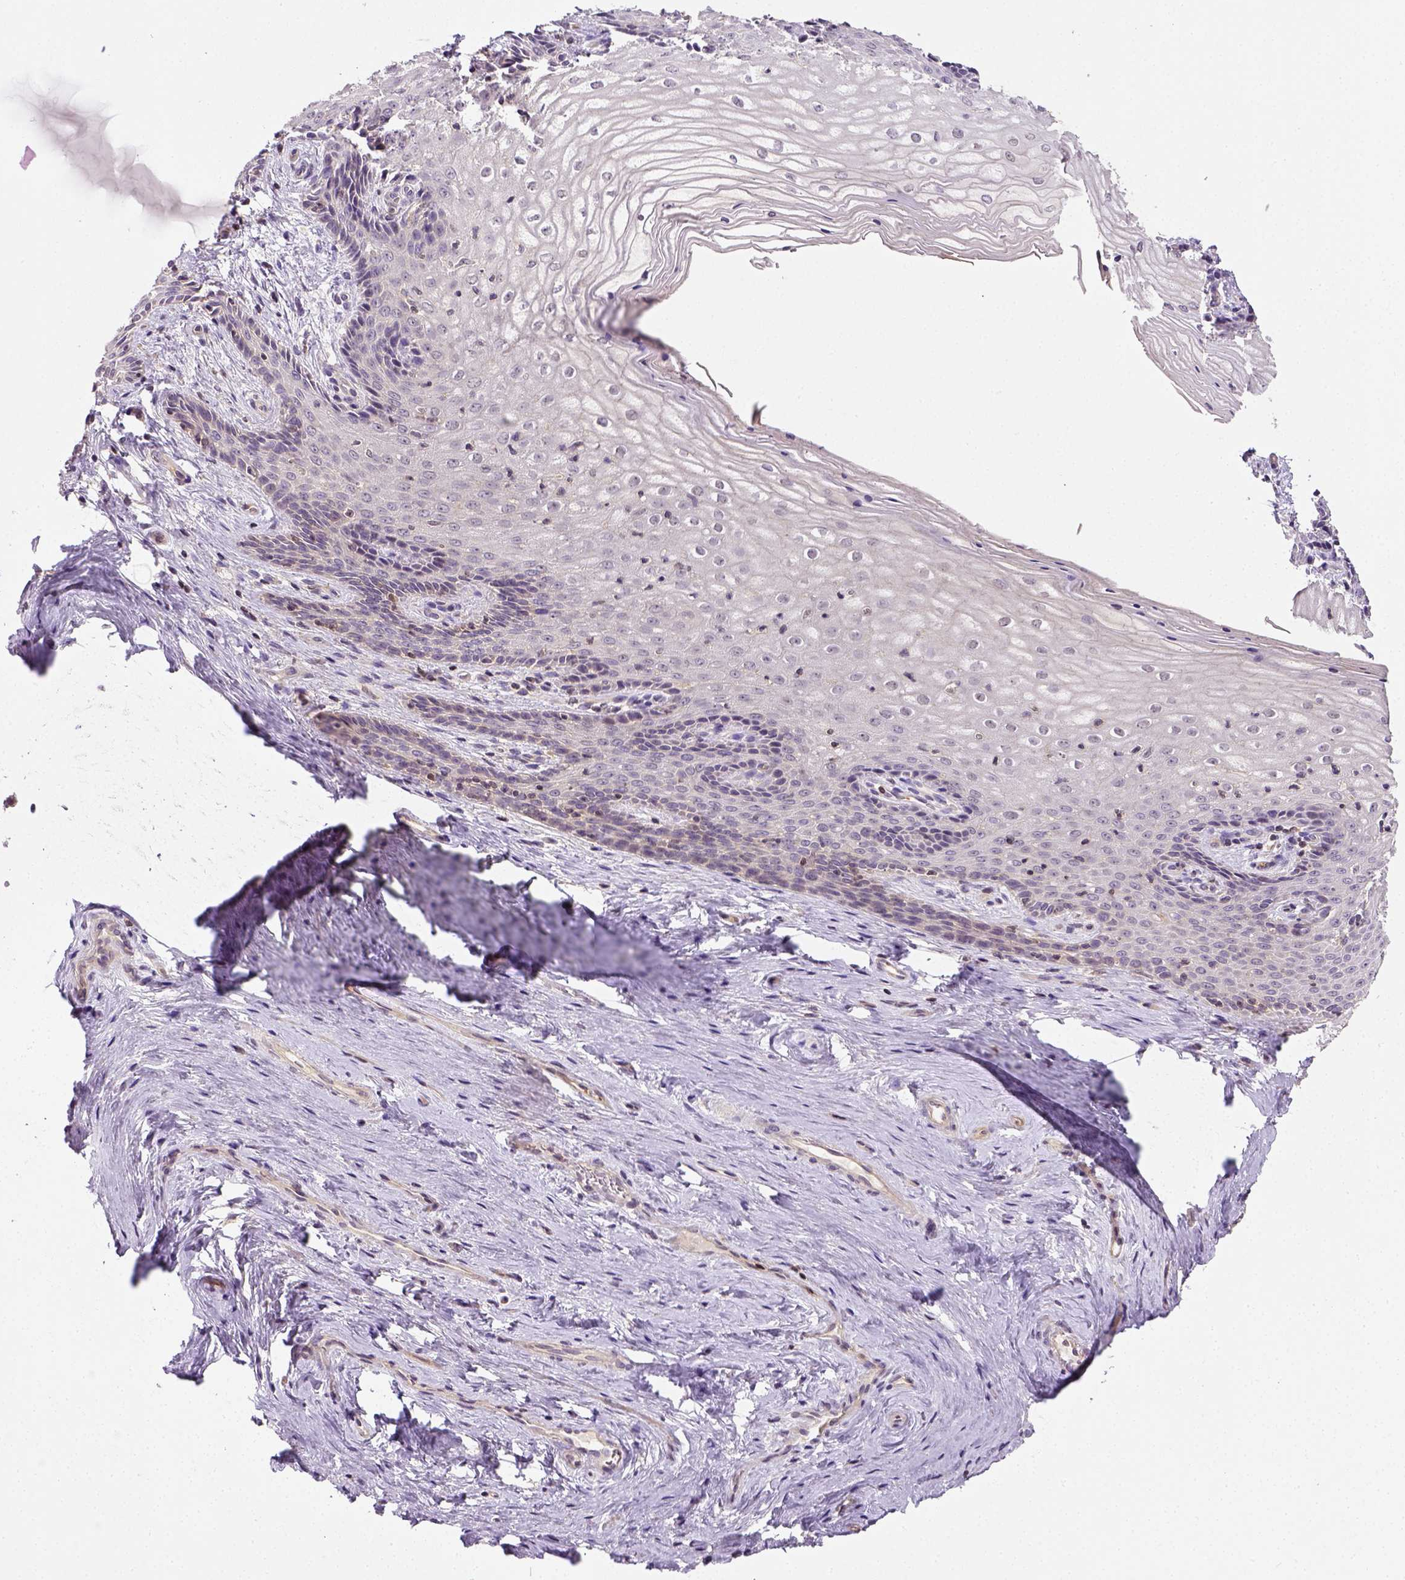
{"staining": {"intensity": "weak", "quantity": "<25%", "location": "cytoplasmic/membranous"}, "tissue": "vagina", "cell_type": "Squamous epithelial cells", "image_type": "normal", "snomed": [{"axis": "morphology", "description": "Normal tissue, NOS"}, {"axis": "topography", "description": "Vagina"}], "caption": "Immunohistochemistry micrograph of unremarkable vagina: human vagina stained with DAB displays no significant protein positivity in squamous epithelial cells.", "gene": "MATK", "patient": {"sex": "female", "age": 45}}